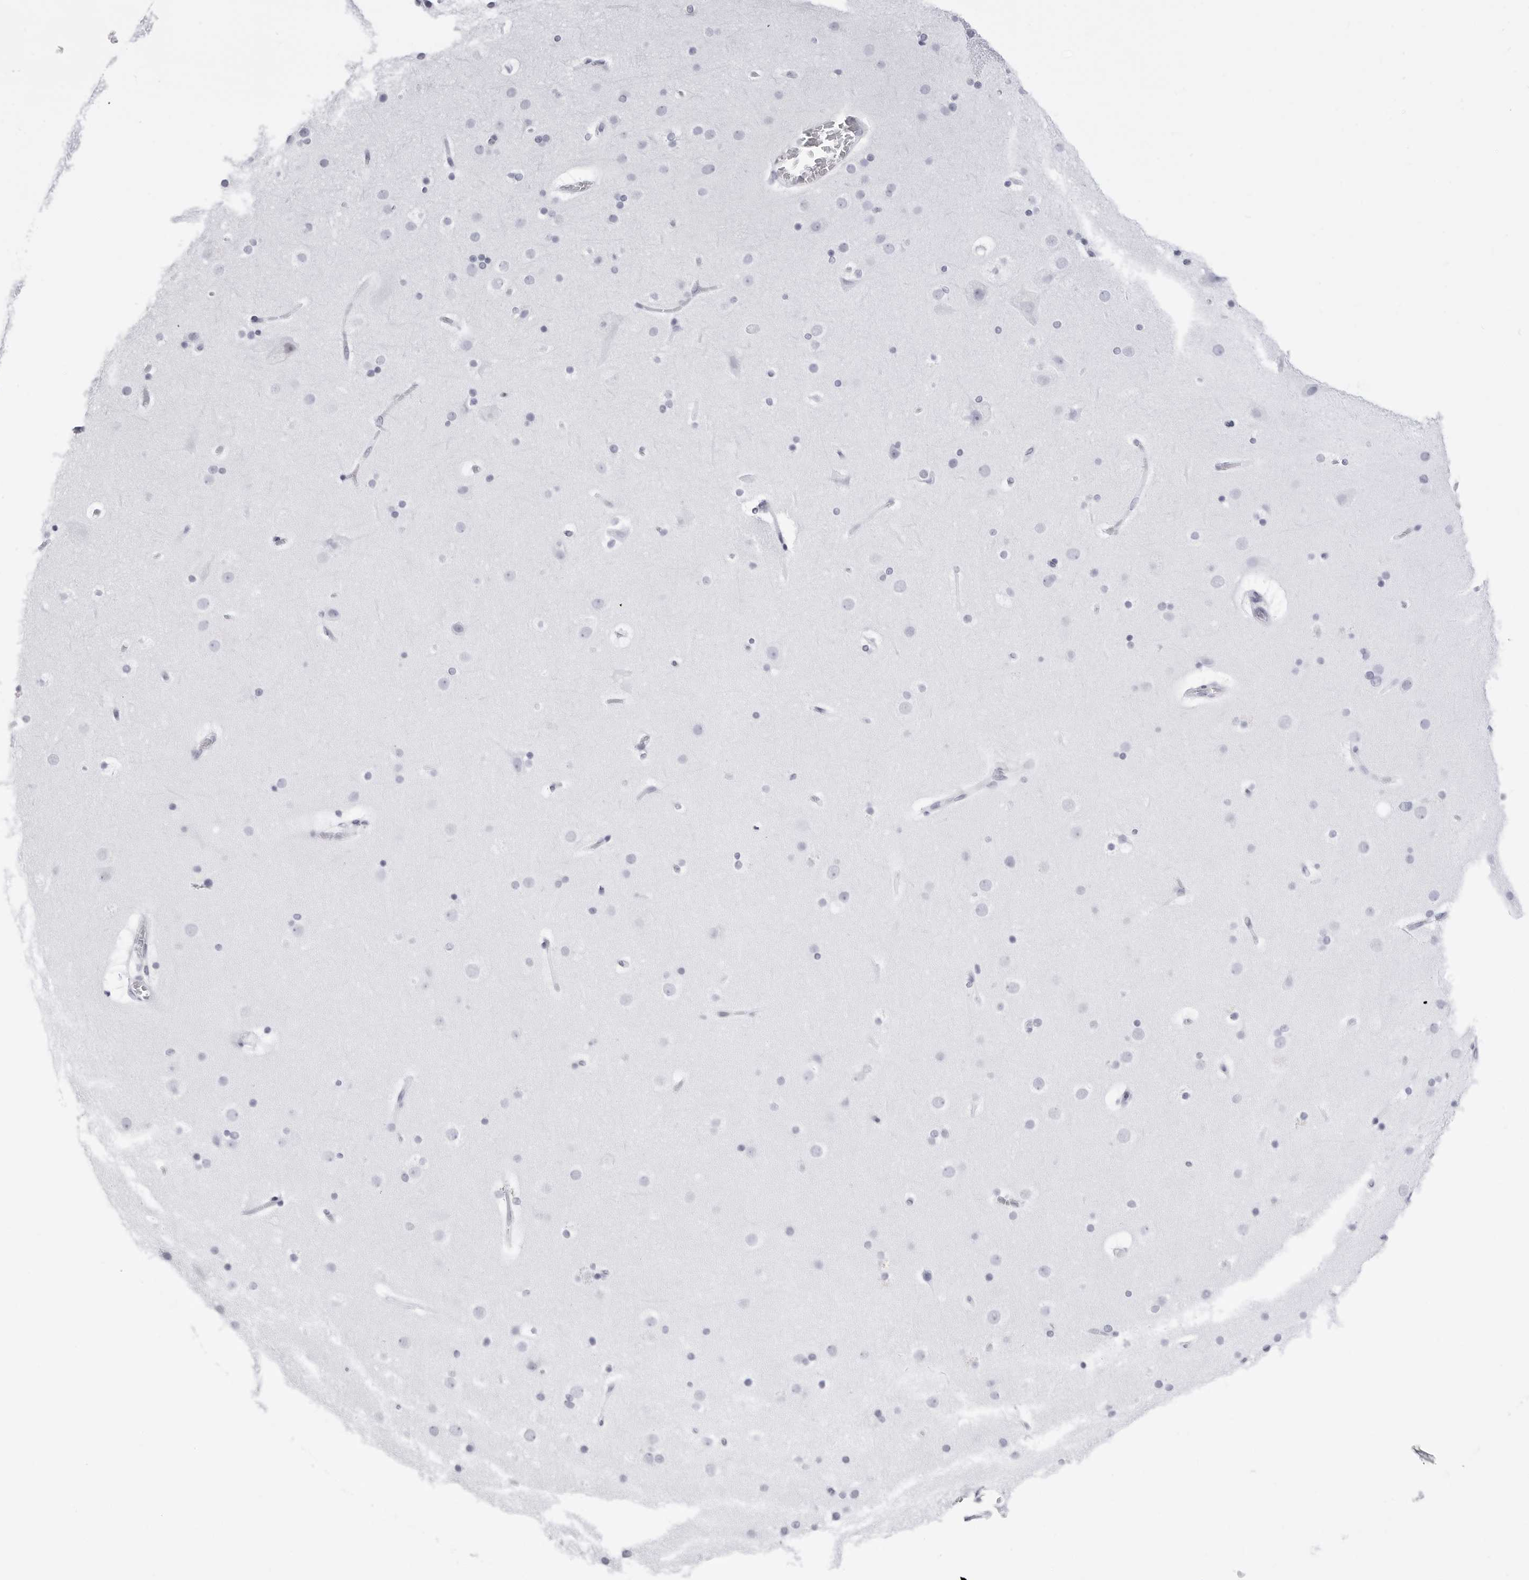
{"staining": {"intensity": "negative", "quantity": "none", "location": "none"}, "tissue": "cerebral cortex", "cell_type": "Endothelial cells", "image_type": "normal", "snomed": [{"axis": "morphology", "description": "Normal tissue, NOS"}, {"axis": "topography", "description": "Cerebral cortex"}], "caption": "High magnification brightfield microscopy of unremarkable cerebral cortex stained with DAB (3,3'-diaminobenzidine) (brown) and counterstained with hematoxylin (blue): endothelial cells show no significant staining. (IHC, brightfield microscopy, high magnification).", "gene": "NASP", "patient": {"sex": "male", "age": 57}}